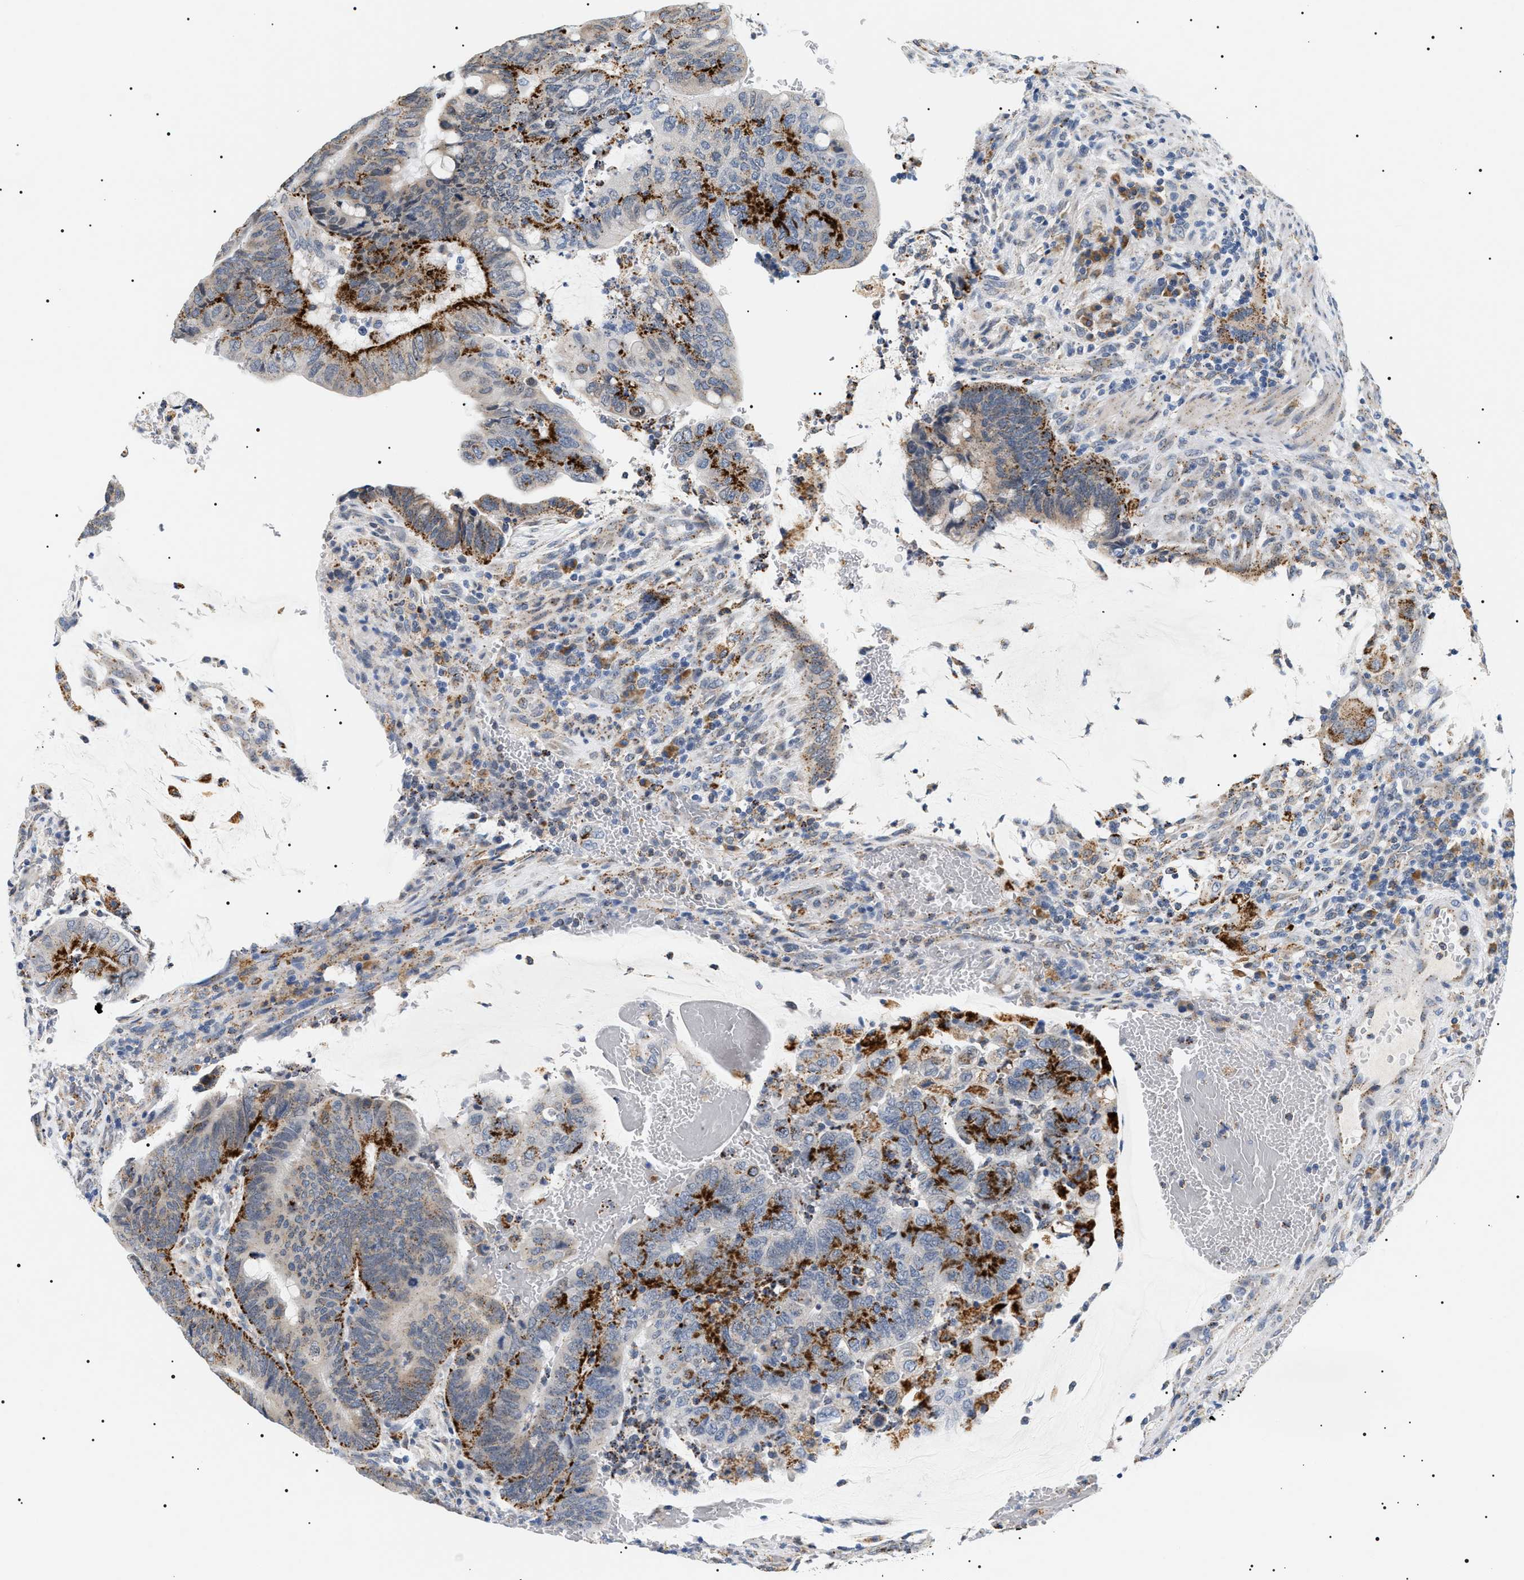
{"staining": {"intensity": "strong", "quantity": "25%-75%", "location": "cytoplasmic/membranous"}, "tissue": "colorectal cancer", "cell_type": "Tumor cells", "image_type": "cancer", "snomed": [{"axis": "morphology", "description": "Normal tissue, NOS"}, {"axis": "morphology", "description": "Adenocarcinoma, NOS"}, {"axis": "topography", "description": "Rectum"}, {"axis": "topography", "description": "Peripheral nerve tissue"}], "caption": "This is an image of immunohistochemistry (IHC) staining of colorectal cancer (adenocarcinoma), which shows strong expression in the cytoplasmic/membranous of tumor cells.", "gene": "HSD17B11", "patient": {"sex": "male", "age": 92}}